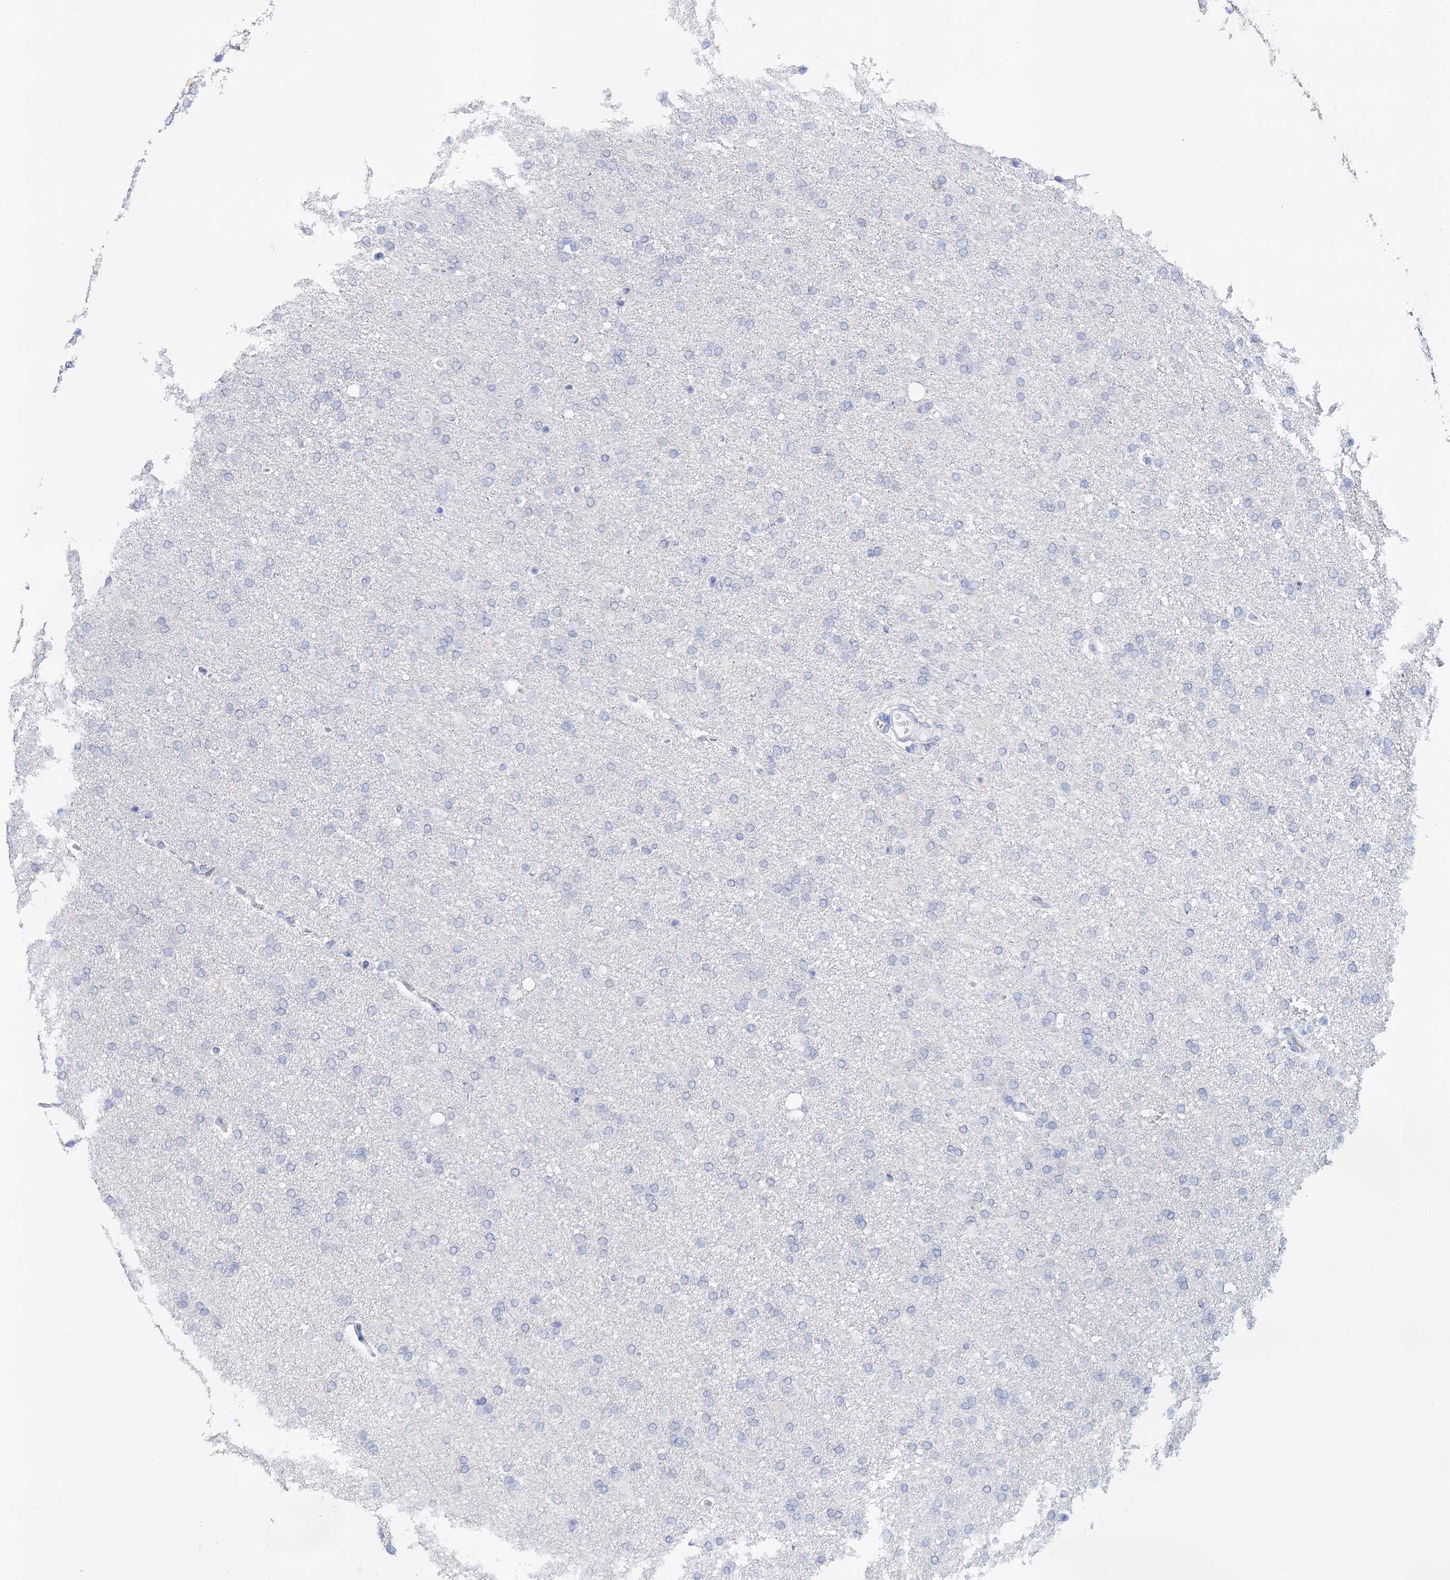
{"staining": {"intensity": "negative", "quantity": "none", "location": "none"}, "tissue": "glioma", "cell_type": "Tumor cells", "image_type": "cancer", "snomed": [{"axis": "morphology", "description": "Glioma, malignant, High grade"}, {"axis": "topography", "description": "Brain"}], "caption": "Immunohistochemical staining of glioma demonstrates no significant staining in tumor cells.", "gene": "CEACAM8", "patient": {"sex": "male", "age": 72}}